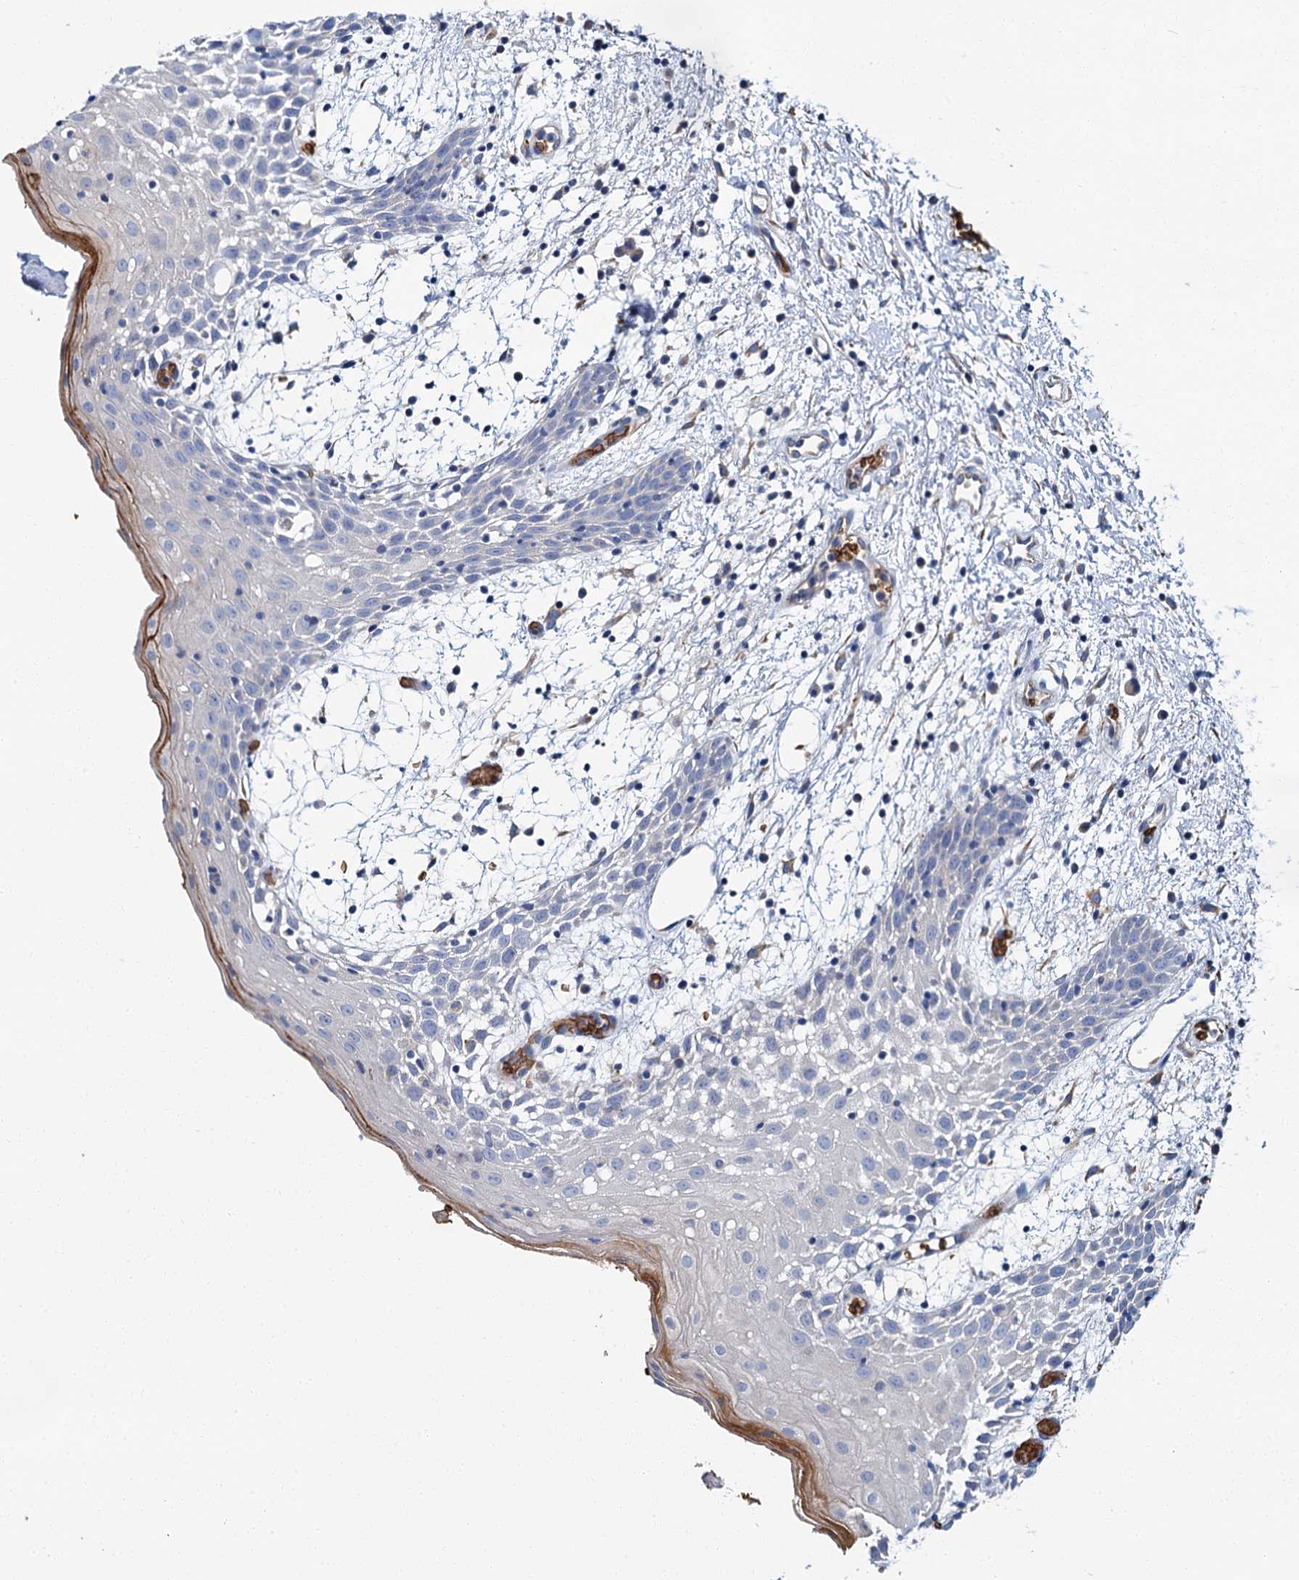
{"staining": {"intensity": "negative", "quantity": "none", "location": "none"}, "tissue": "oral mucosa", "cell_type": "Squamous epithelial cells", "image_type": "normal", "snomed": [{"axis": "morphology", "description": "Normal tissue, NOS"}, {"axis": "topography", "description": "Skeletal muscle"}, {"axis": "topography", "description": "Oral tissue"}, {"axis": "topography", "description": "Salivary gland"}, {"axis": "topography", "description": "Peripheral nerve tissue"}], "caption": "Immunohistochemistry (IHC) histopathology image of normal oral mucosa: human oral mucosa stained with DAB shows no significant protein expression in squamous epithelial cells.", "gene": "ATG2A", "patient": {"sex": "male", "age": 54}}